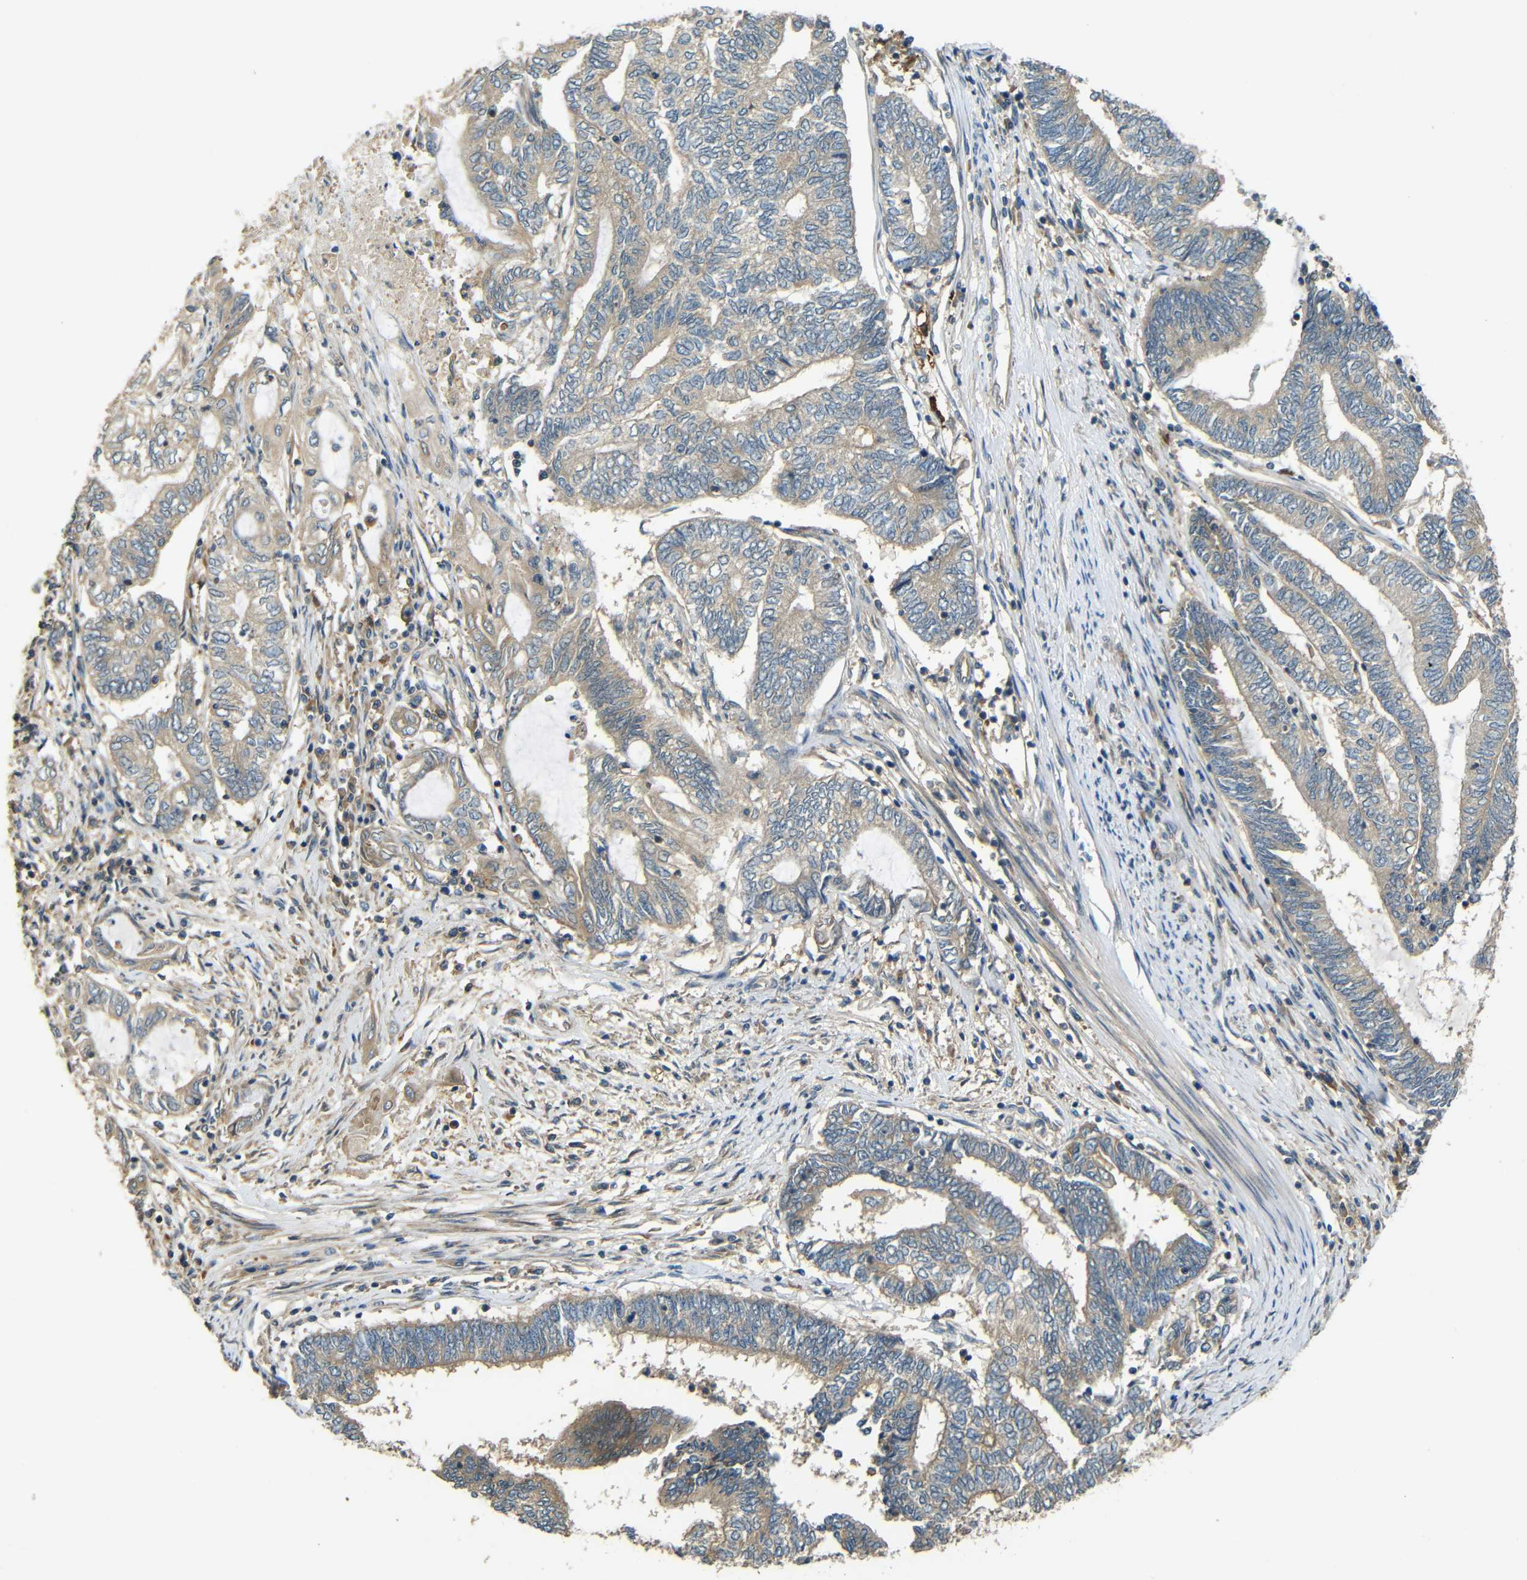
{"staining": {"intensity": "weak", "quantity": ">75%", "location": "cytoplasmic/membranous"}, "tissue": "endometrial cancer", "cell_type": "Tumor cells", "image_type": "cancer", "snomed": [{"axis": "morphology", "description": "Adenocarcinoma, NOS"}, {"axis": "topography", "description": "Uterus"}, {"axis": "topography", "description": "Endometrium"}], "caption": "Brown immunohistochemical staining in human endometrial cancer (adenocarcinoma) displays weak cytoplasmic/membranous positivity in approximately >75% of tumor cells.", "gene": "FNDC3A", "patient": {"sex": "female", "age": 70}}